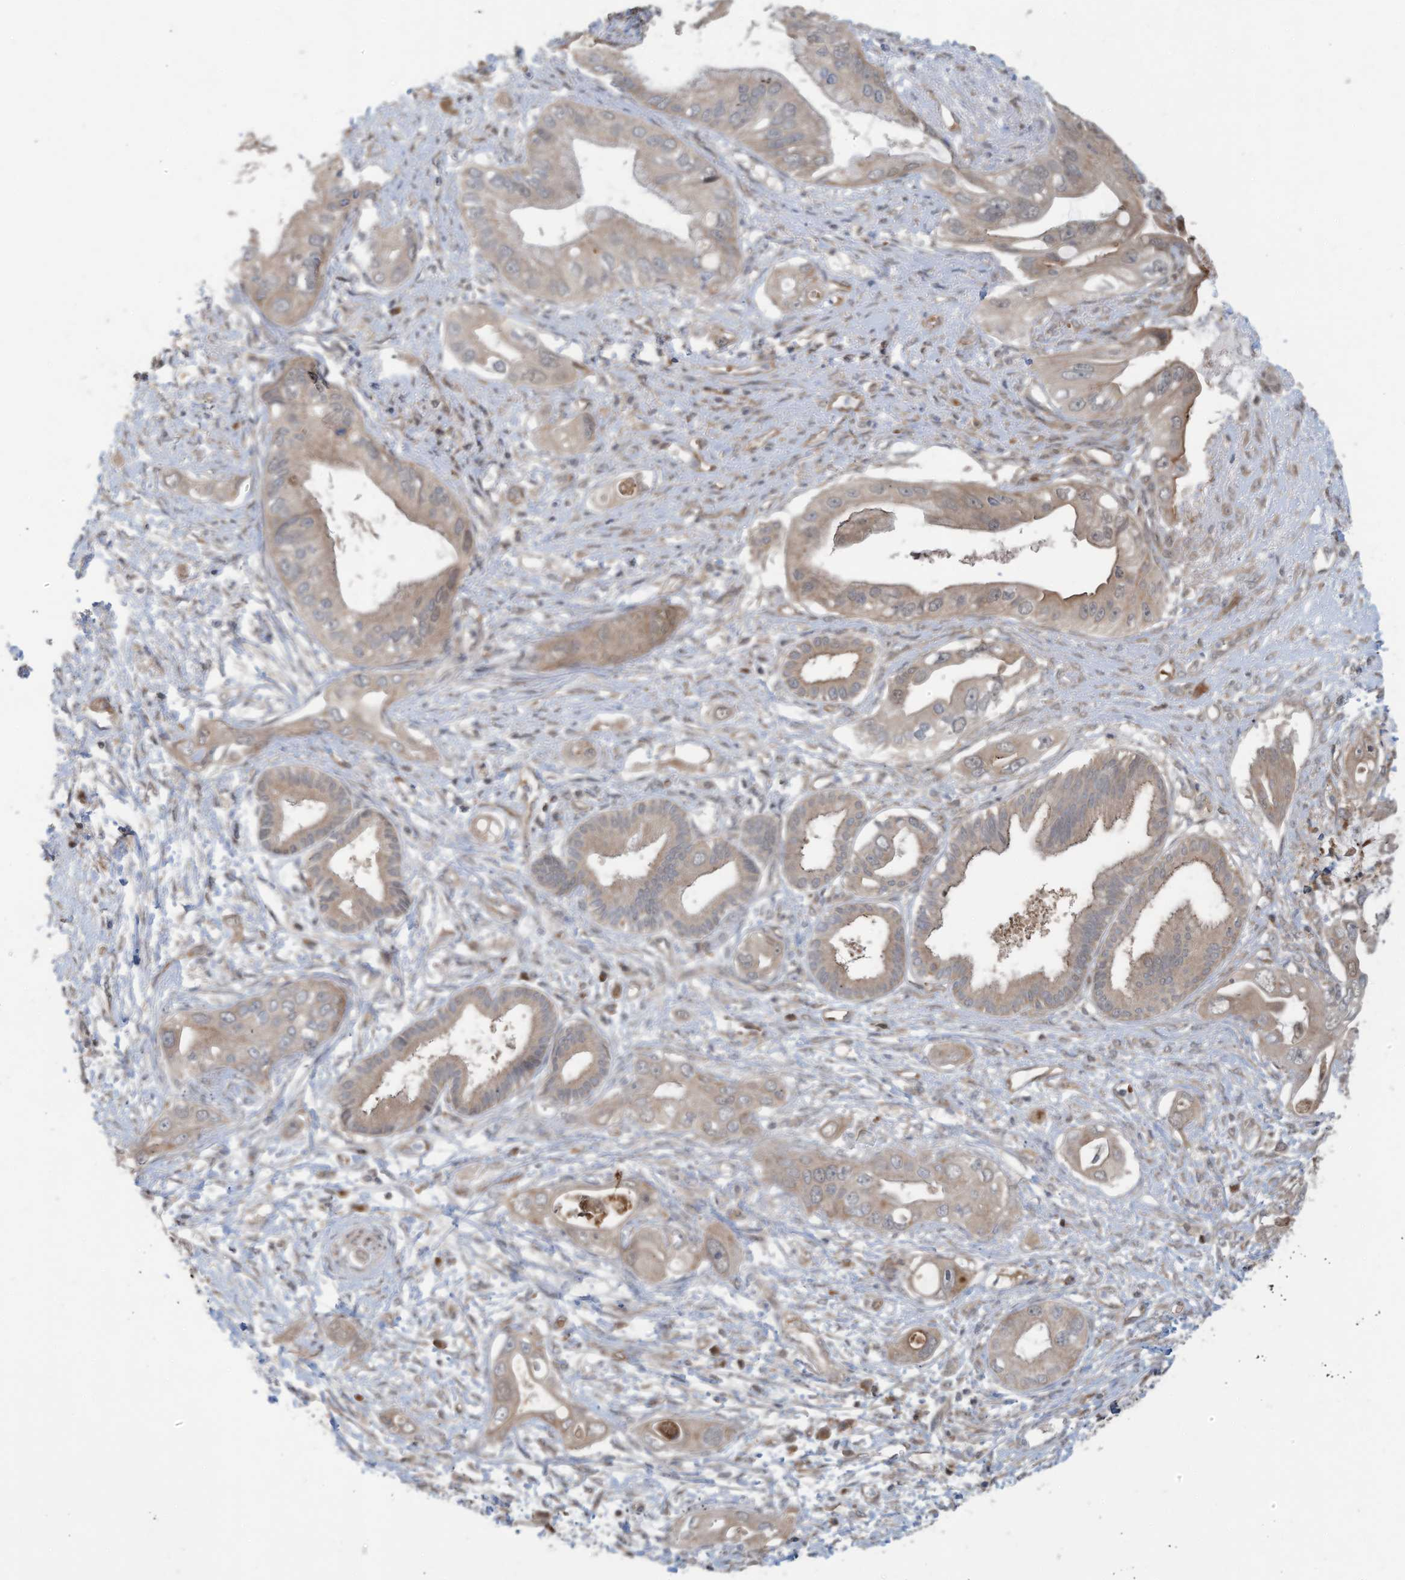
{"staining": {"intensity": "moderate", "quantity": ">75%", "location": "cytoplasmic/membranous"}, "tissue": "pancreatic cancer", "cell_type": "Tumor cells", "image_type": "cancer", "snomed": [{"axis": "morphology", "description": "Inflammation, NOS"}, {"axis": "morphology", "description": "Adenocarcinoma, NOS"}, {"axis": "topography", "description": "Pancreas"}], "caption": "Protein staining of pancreatic adenocarcinoma tissue exhibits moderate cytoplasmic/membranous positivity in approximately >75% of tumor cells. The staining is performed using DAB brown chromogen to label protein expression. The nuclei are counter-stained blue using hematoxylin.", "gene": "ERI2", "patient": {"sex": "female", "age": 56}}